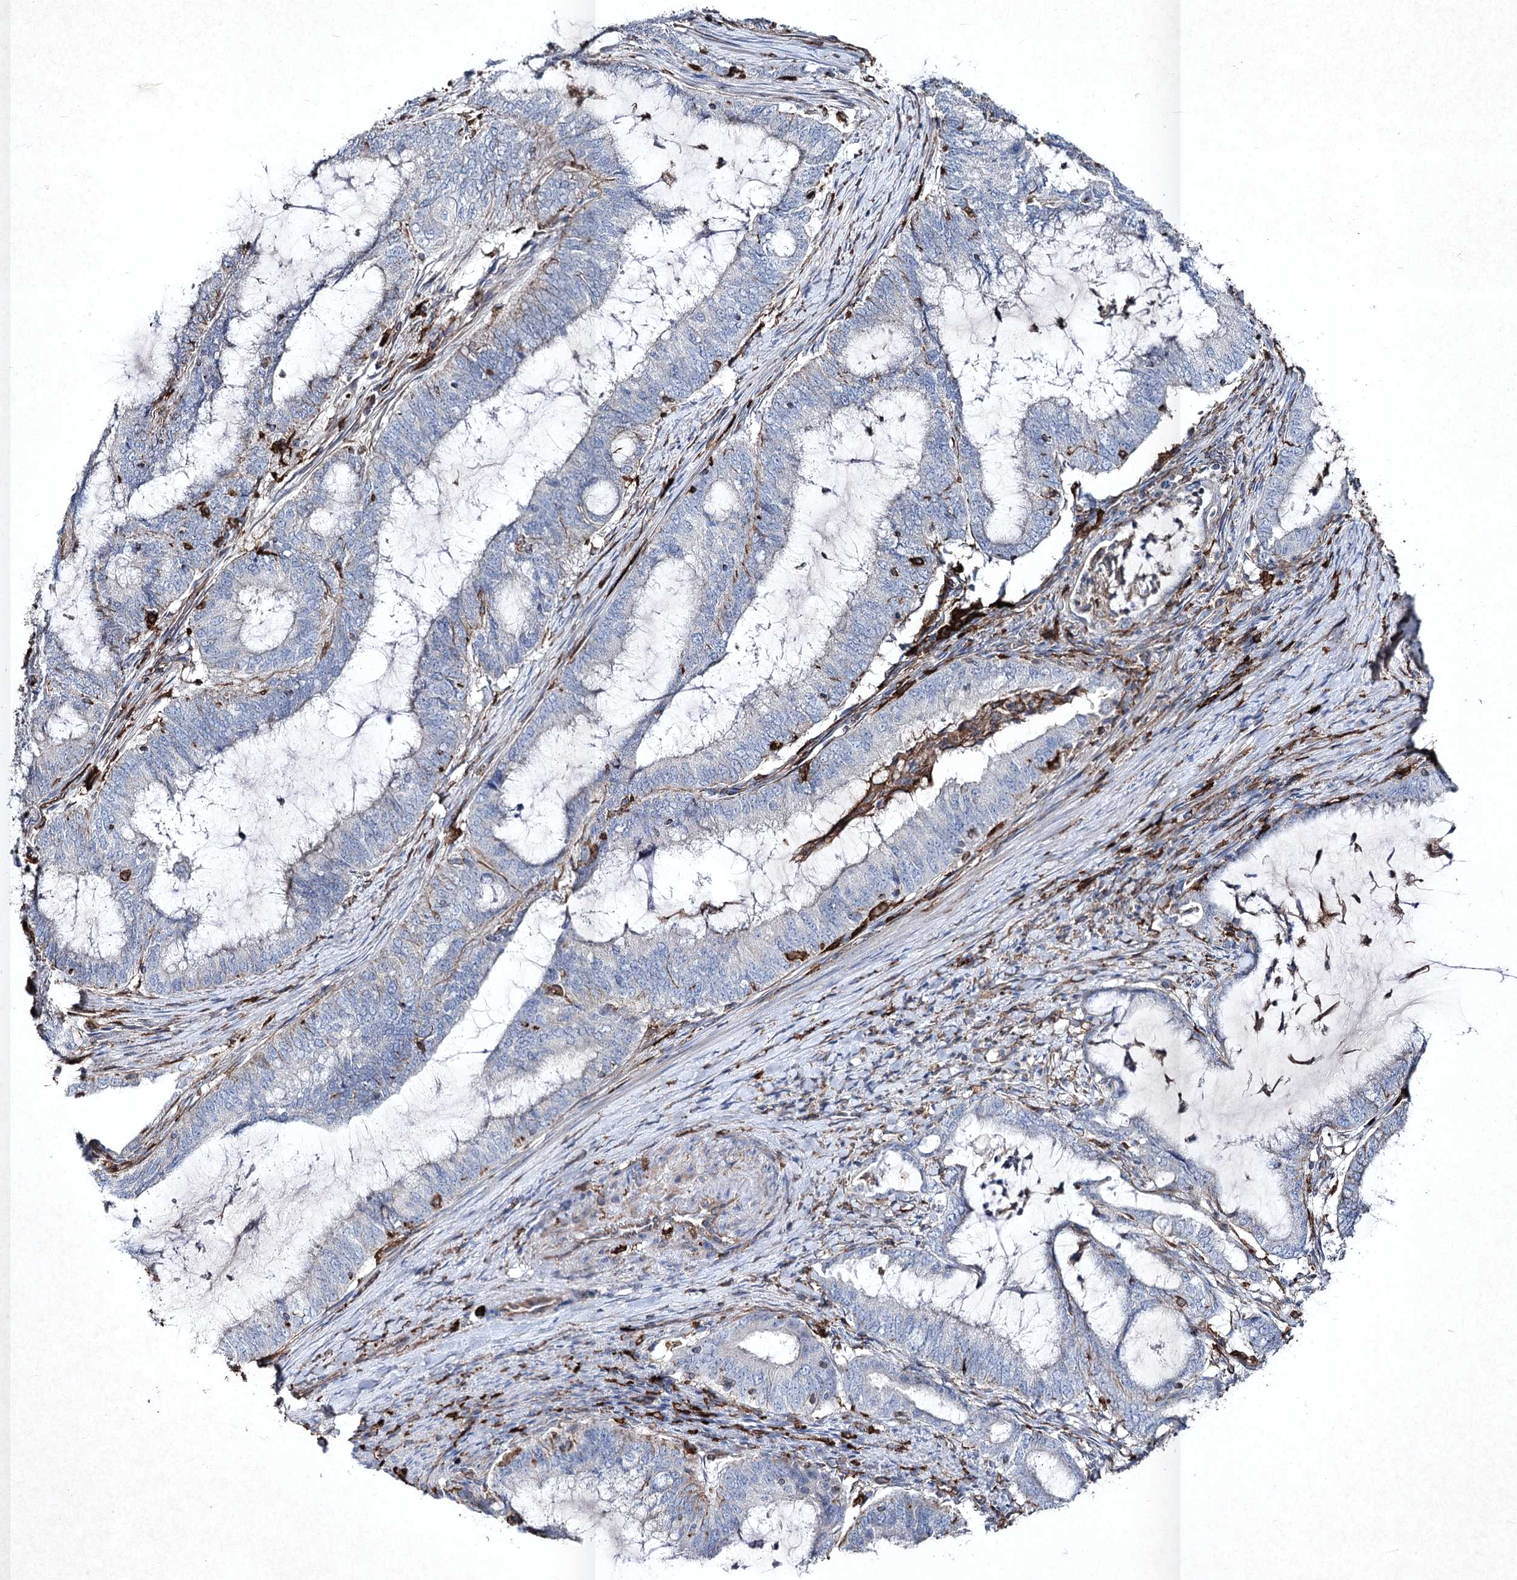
{"staining": {"intensity": "negative", "quantity": "none", "location": "none"}, "tissue": "endometrial cancer", "cell_type": "Tumor cells", "image_type": "cancer", "snomed": [{"axis": "morphology", "description": "Adenocarcinoma, NOS"}, {"axis": "topography", "description": "Endometrium"}], "caption": "Endometrial cancer (adenocarcinoma) stained for a protein using IHC exhibits no positivity tumor cells.", "gene": "CLEC4M", "patient": {"sex": "female", "age": 51}}